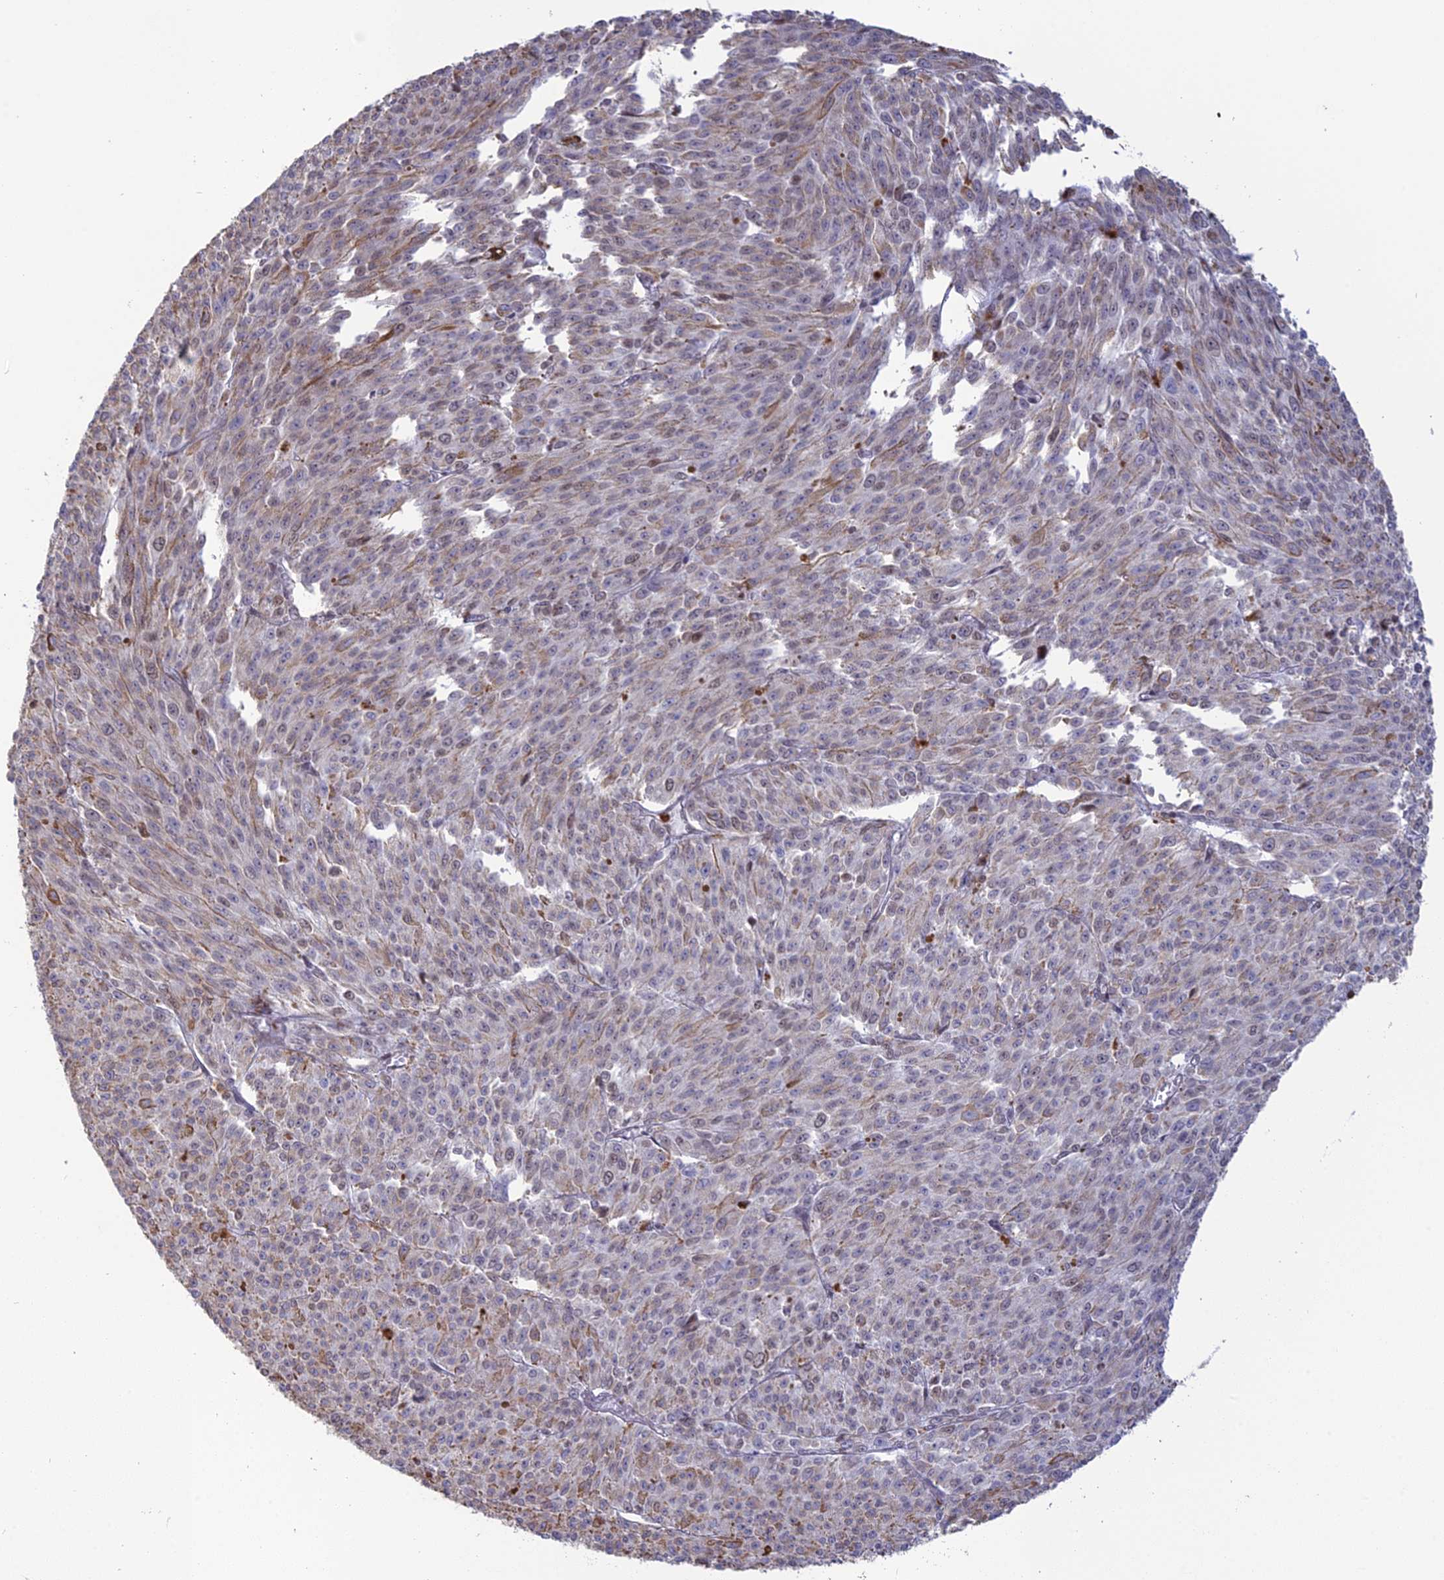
{"staining": {"intensity": "negative", "quantity": "none", "location": "none"}, "tissue": "melanoma", "cell_type": "Tumor cells", "image_type": "cancer", "snomed": [{"axis": "morphology", "description": "Malignant melanoma, NOS"}, {"axis": "topography", "description": "Skin"}], "caption": "Image shows no significant protein staining in tumor cells of melanoma.", "gene": "APOBR", "patient": {"sex": "female", "age": 52}}